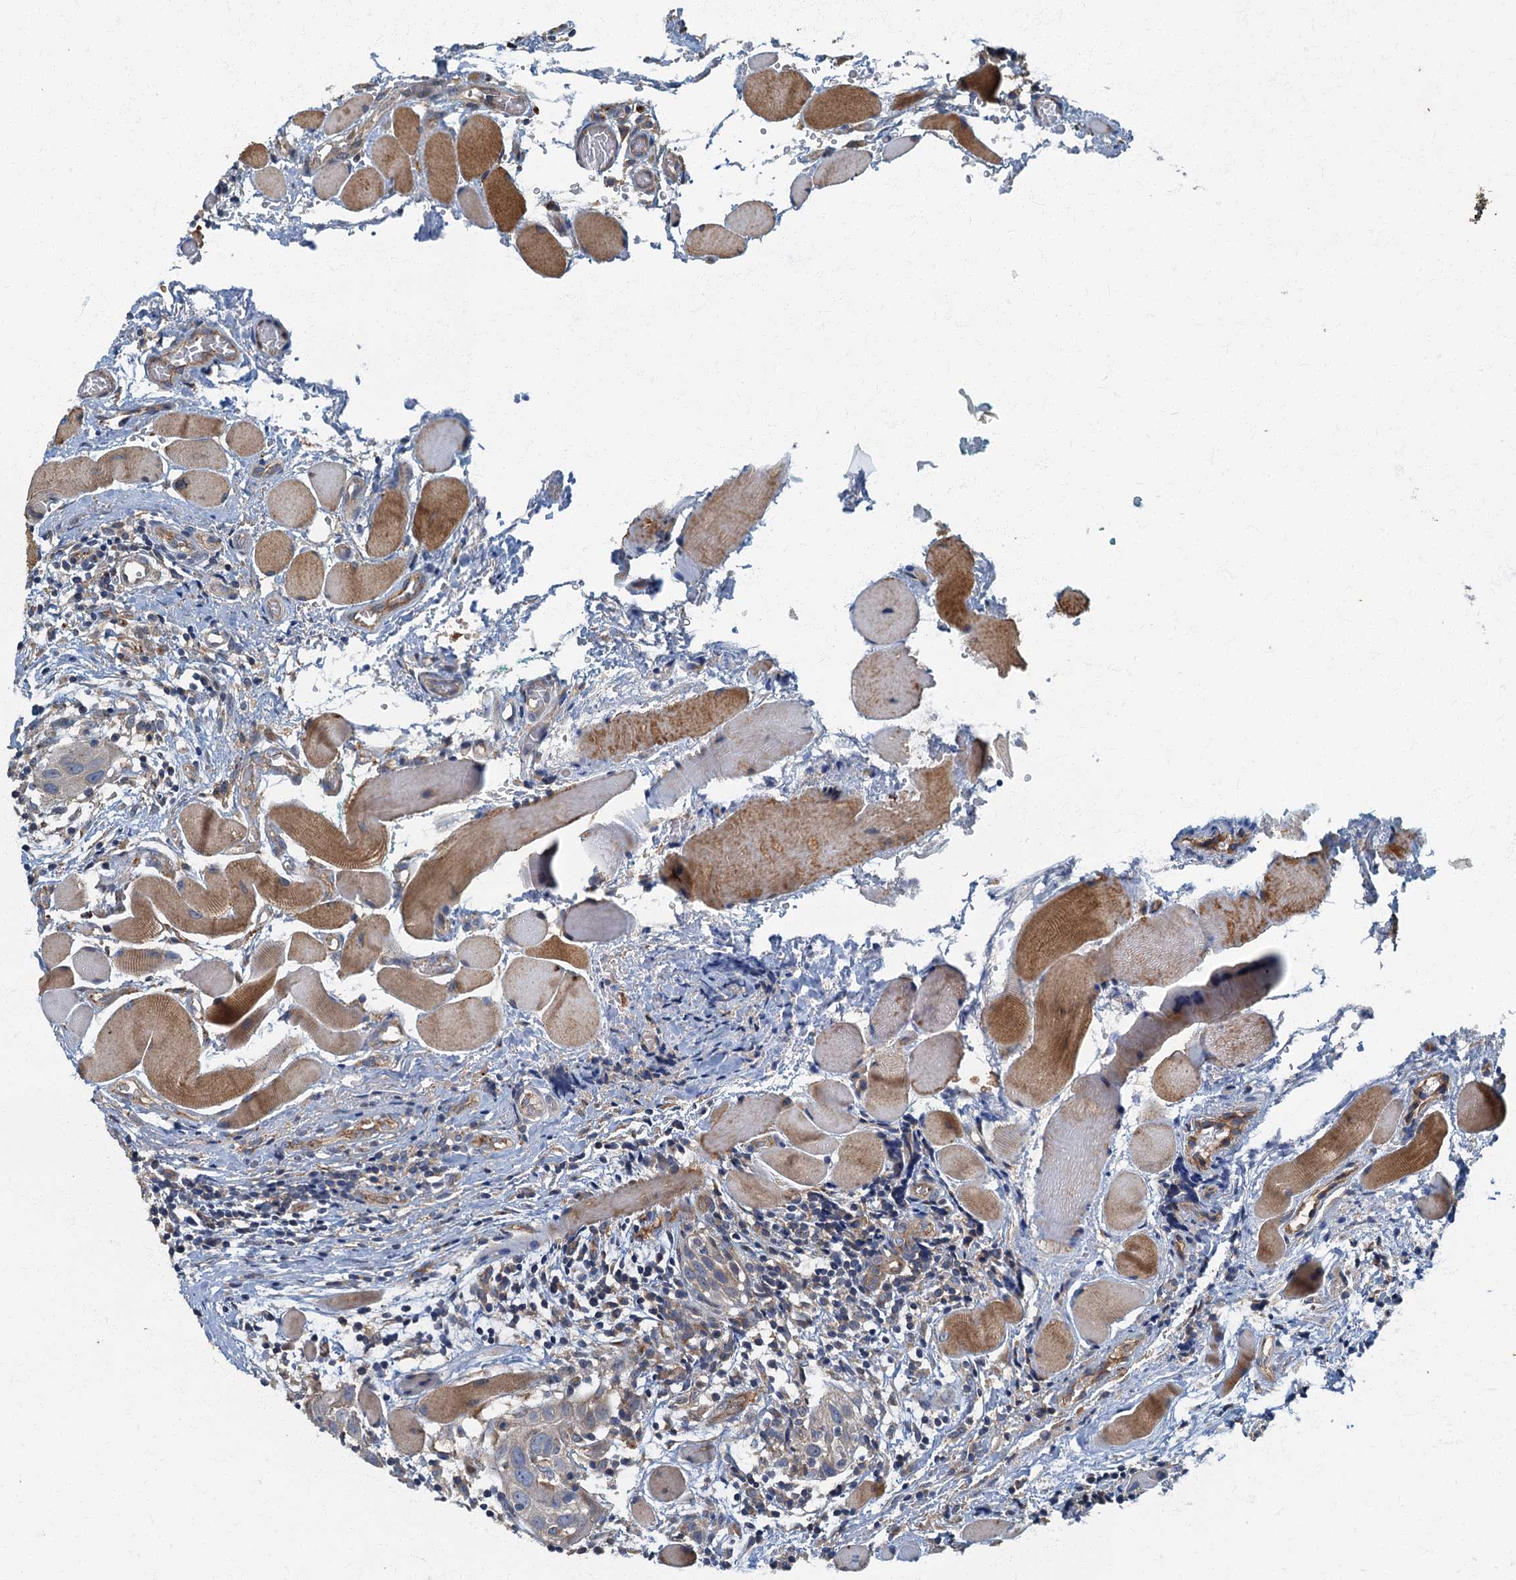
{"staining": {"intensity": "weak", "quantity": "25%-75%", "location": "cytoplasmic/membranous"}, "tissue": "head and neck cancer", "cell_type": "Tumor cells", "image_type": "cancer", "snomed": [{"axis": "morphology", "description": "Squamous cell carcinoma, NOS"}, {"axis": "topography", "description": "Oral tissue"}, {"axis": "topography", "description": "Head-Neck"}], "caption": "Tumor cells demonstrate weak cytoplasmic/membranous staining in approximately 25%-75% of cells in squamous cell carcinoma (head and neck). The protein is shown in brown color, while the nuclei are stained blue.", "gene": "ARL11", "patient": {"sex": "female", "age": 50}}